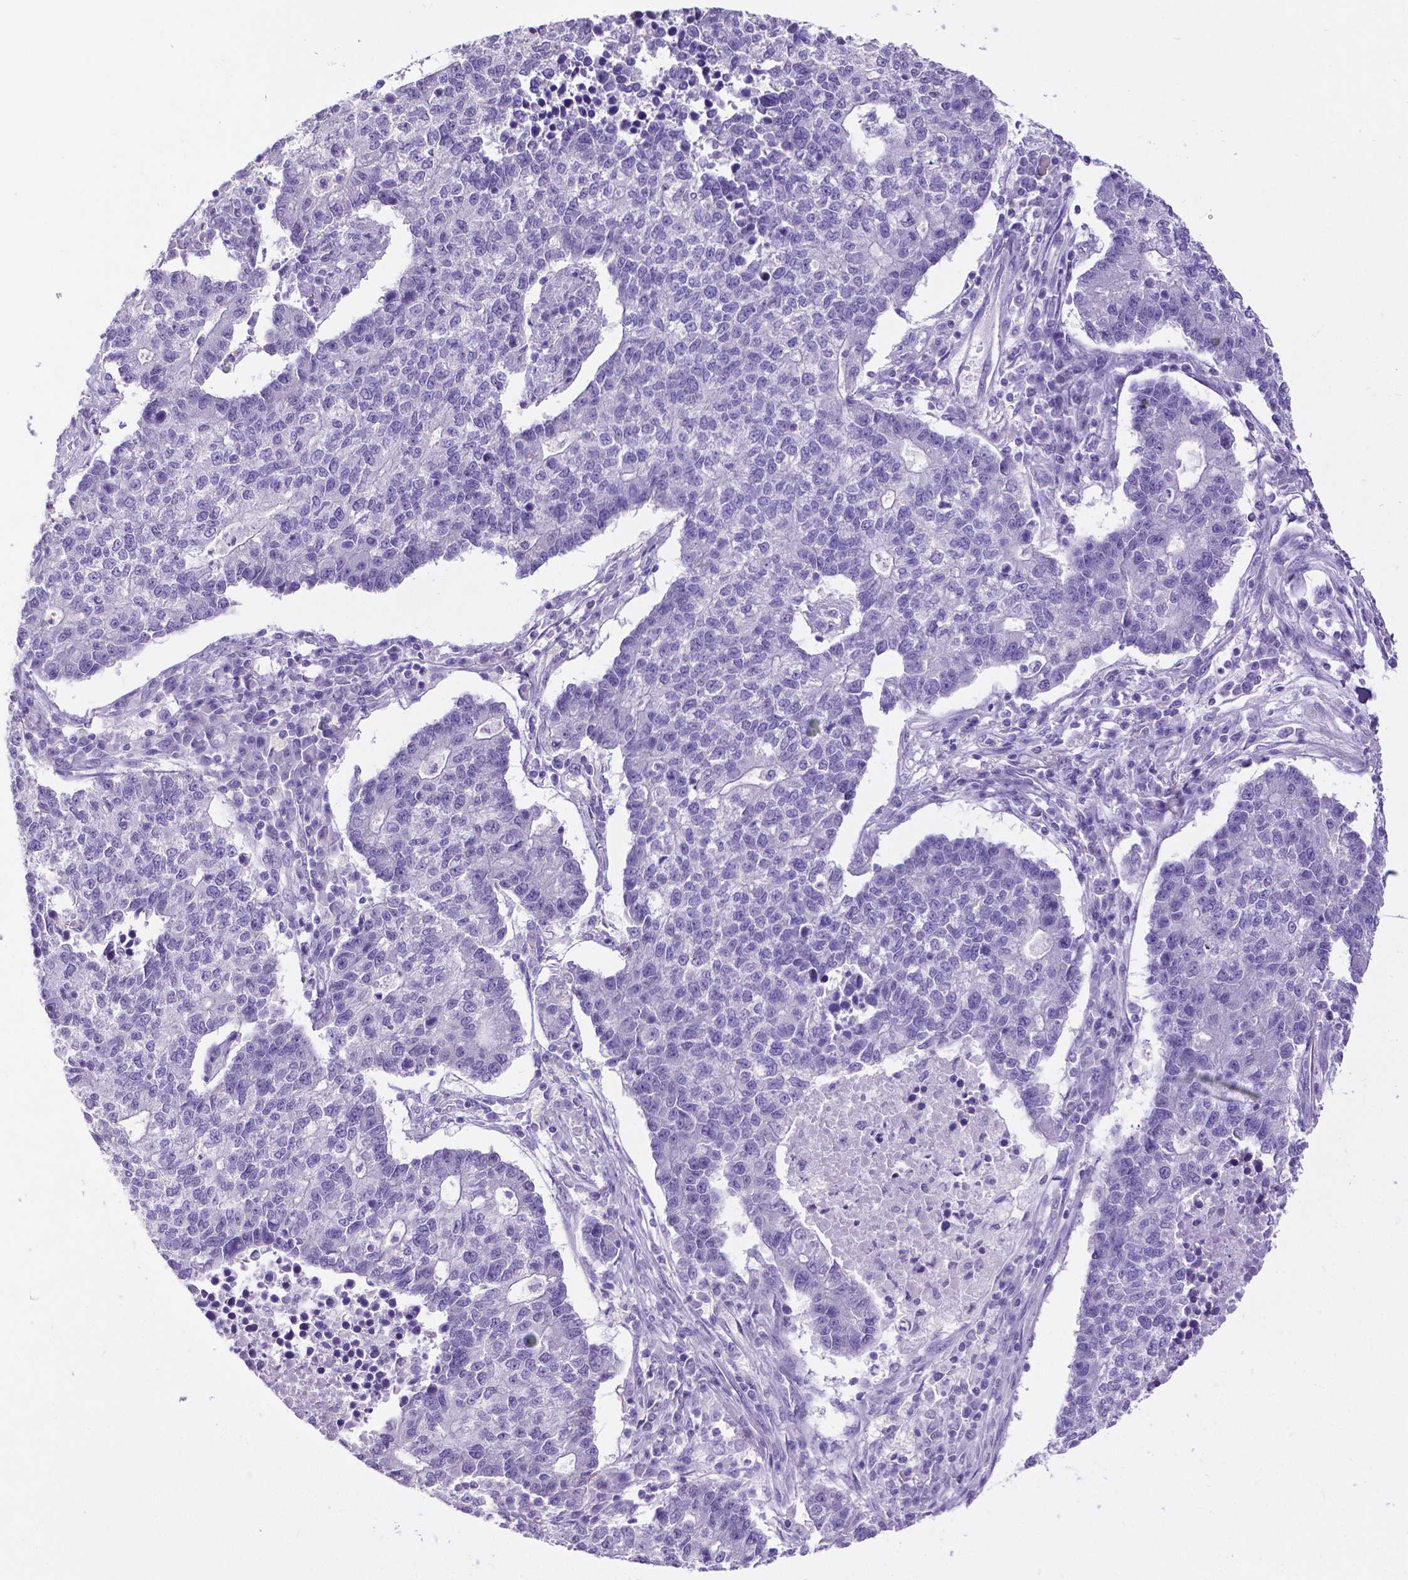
{"staining": {"intensity": "negative", "quantity": "none", "location": "none"}, "tissue": "lung cancer", "cell_type": "Tumor cells", "image_type": "cancer", "snomed": [{"axis": "morphology", "description": "Adenocarcinoma, NOS"}, {"axis": "topography", "description": "Lung"}], "caption": "Human lung adenocarcinoma stained for a protein using immunohistochemistry exhibits no staining in tumor cells.", "gene": "SATB2", "patient": {"sex": "male", "age": 57}}